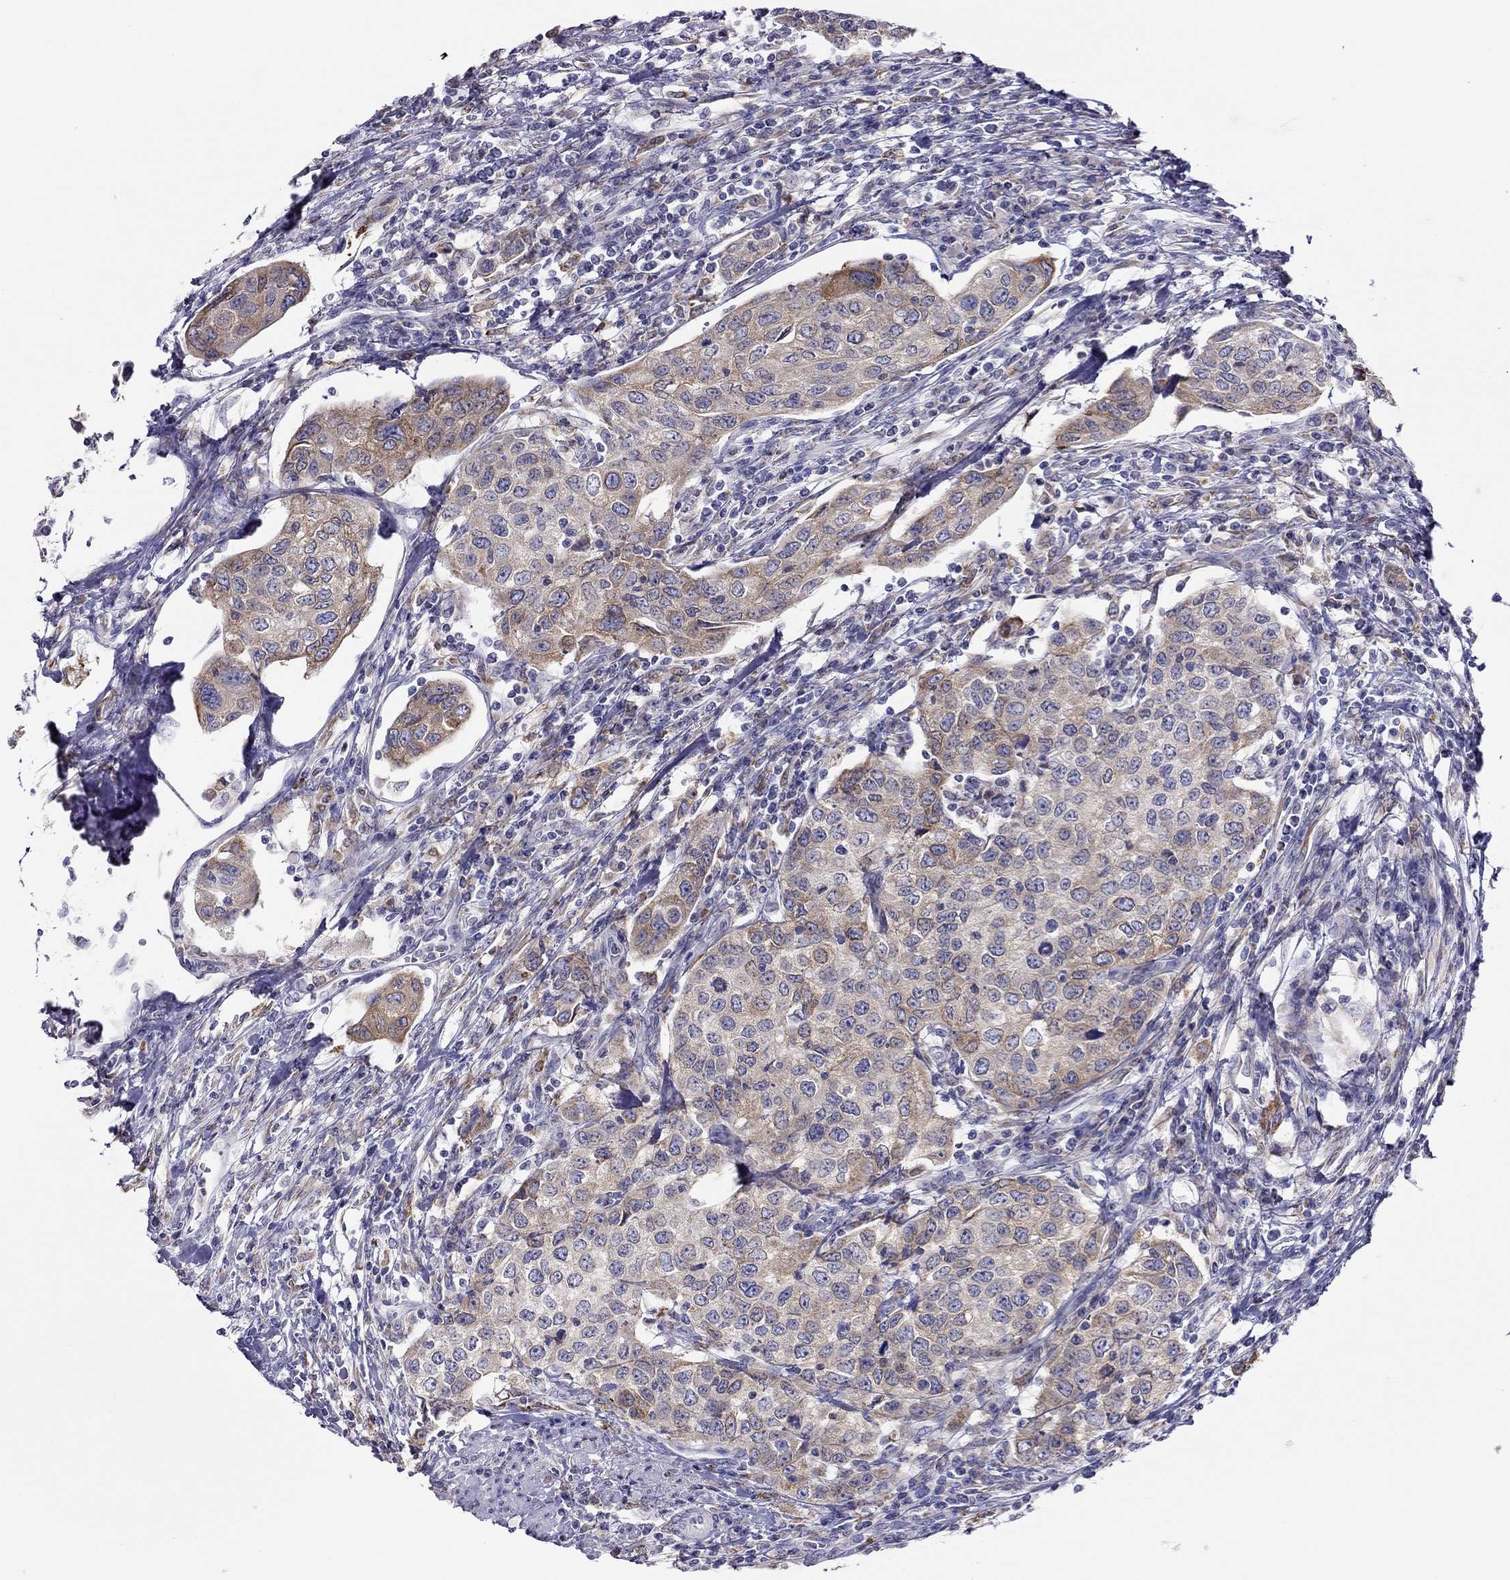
{"staining": {"intensity": "moderate", "quantity": "25%-75%", "location": "cytoplasmic/membranous"}, "tissue": "urothelial cancer", "cell_type": "Tumor cells", "image_type": "cancer", "snomed": [{"axis": "morphology", "description": "Urothelial carcinoma, High grade"}, {"axis": "topography", "description": "Urinary bladder"}], "caption": "Urothelial carcinoma (high-grade) stained with a protein marker reveals moderate staining in tumor cells.", "gene": "SLC46A2", "patient": {"sex": "female", "age": 78}}